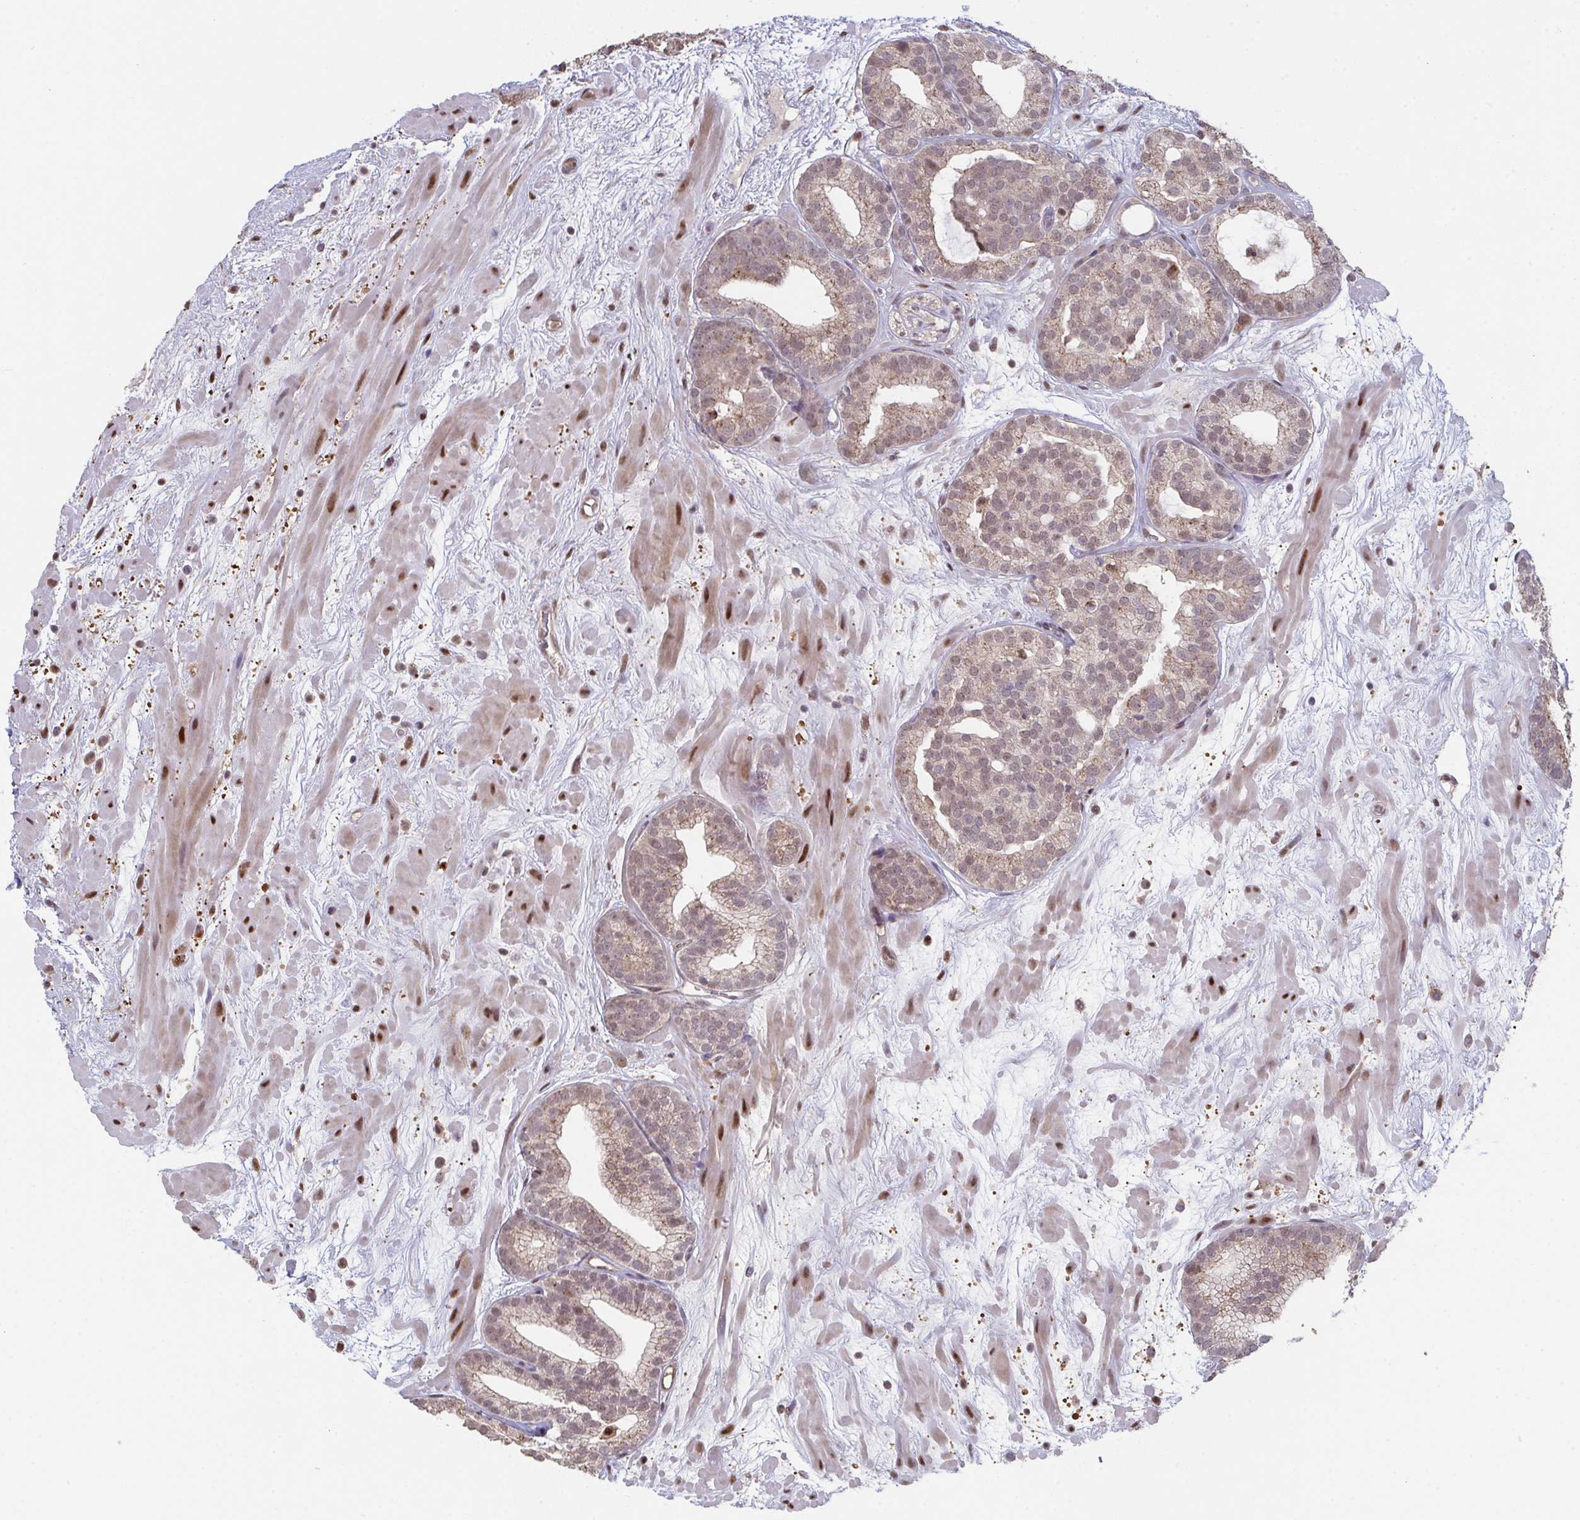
{"staining": {"intensity": "moderate", "quantity": ">75%", "location": "cytoplasmic/membranous,nuclear"}, "tissue": "prostate cancer", "cell_type": "Tumor cells", "image_type": "cancer", "snomed": [{"axis": "morphology", "description": "Adenocarcinoma, High grade"}, {"axis": "topography", "description": "Prostate"}], "caption": "High-grade adenocarcinoma (prostate) stained with DAB immunohistochemistry exhibits medium levels of moderate cytoplasmic/membranous and nuclear positivity in about >75% of tumor cells.", "gene": "ACD", "patient": {"sex": "male", "age": 66}}